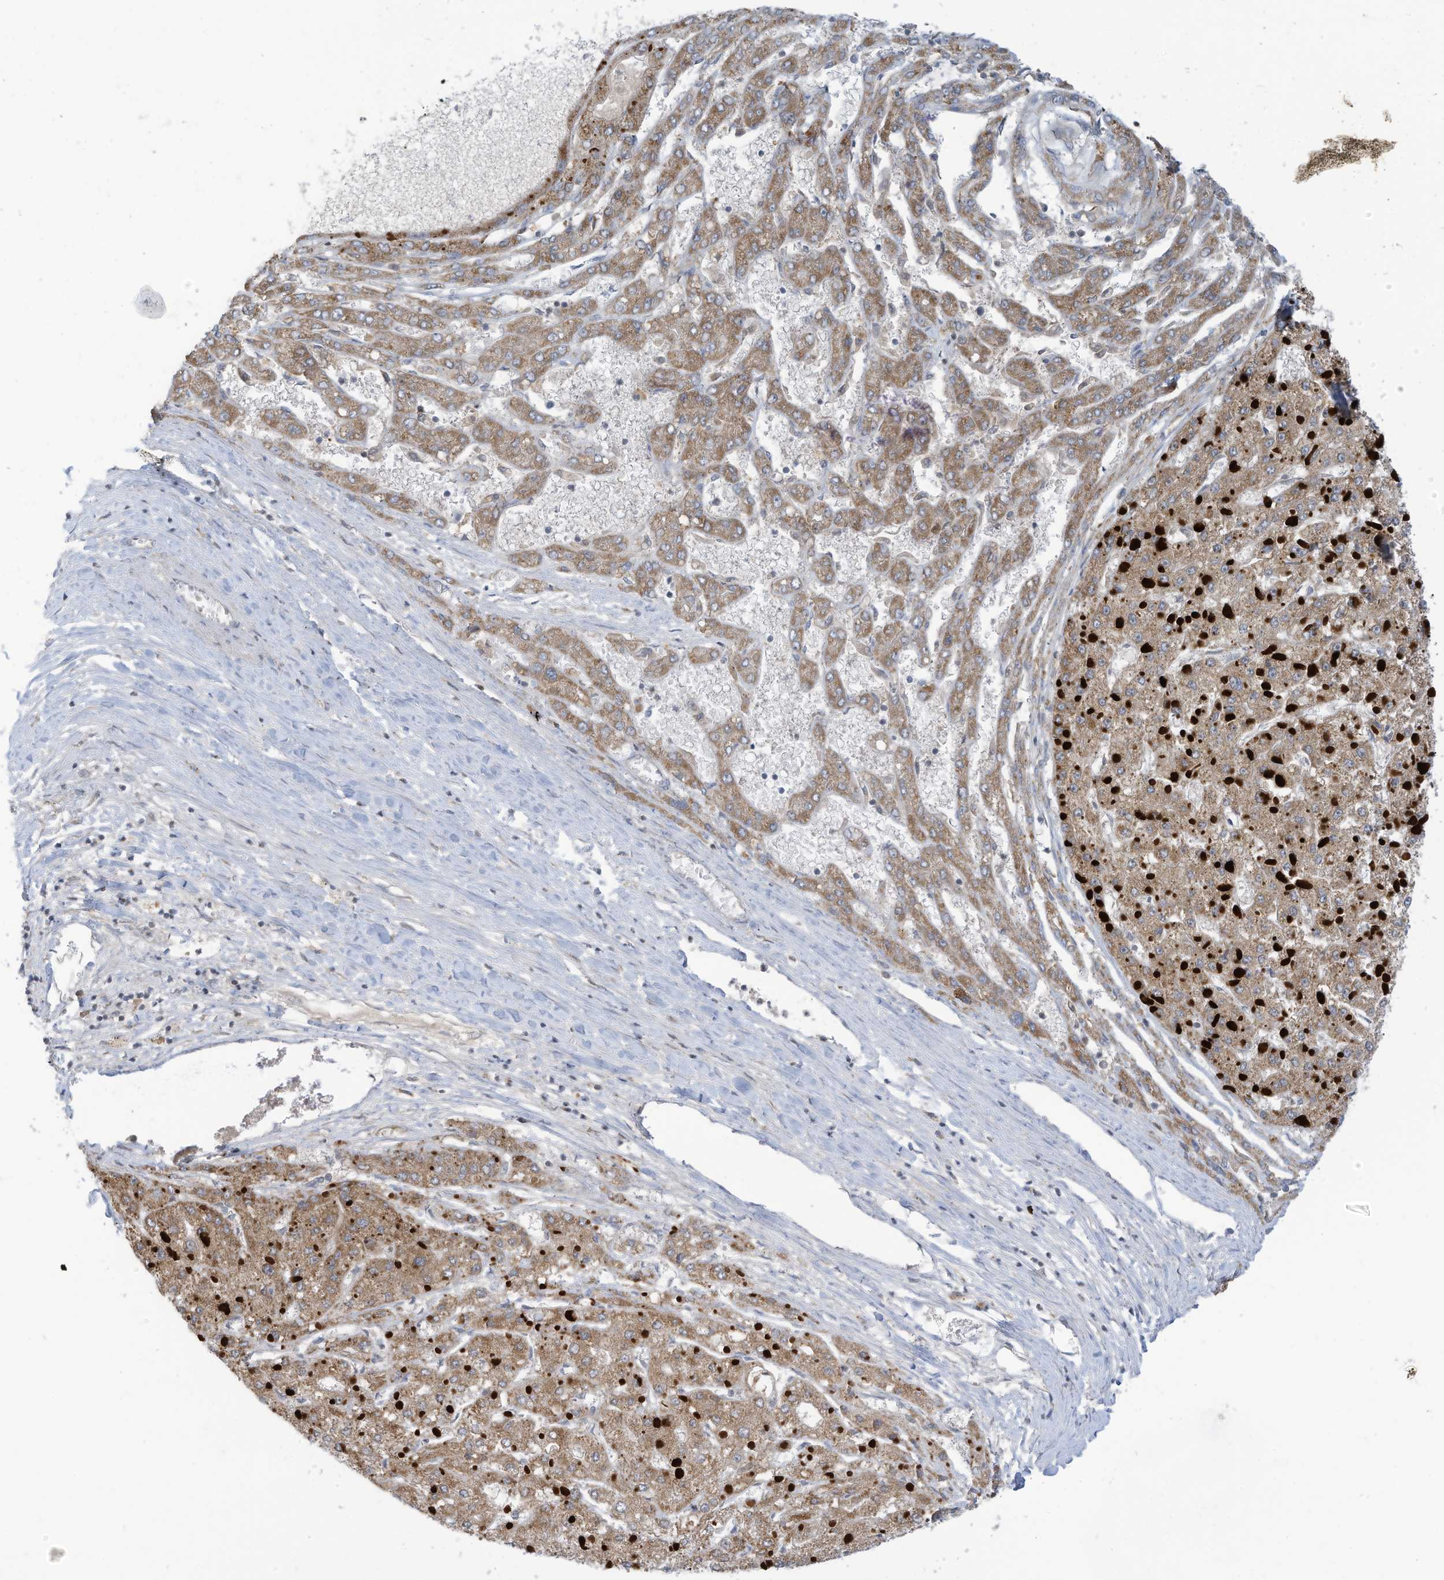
{"staining": {"intensity": "moderate", "quantity": ">75%", "location": "cytoplasmic/membranous"}, "tissue": "liver cancer", "cell_type": "Tumor cells", "image_type": "cancer", "snomed": [{"axis": "morphology", "description": "Carcinoma, Hepatocellular, NOS"}, {"axis": "topography", "description": "Liver"}], "caption": "About >75% of tumor cells in human liver cancer demonstrate moderate cytoplasmic/membranous protein staining as visualized by brown immunohistochemical staining.", "gene": "SCGB1D2", "patient": {"sex": "female", "age": 73}}